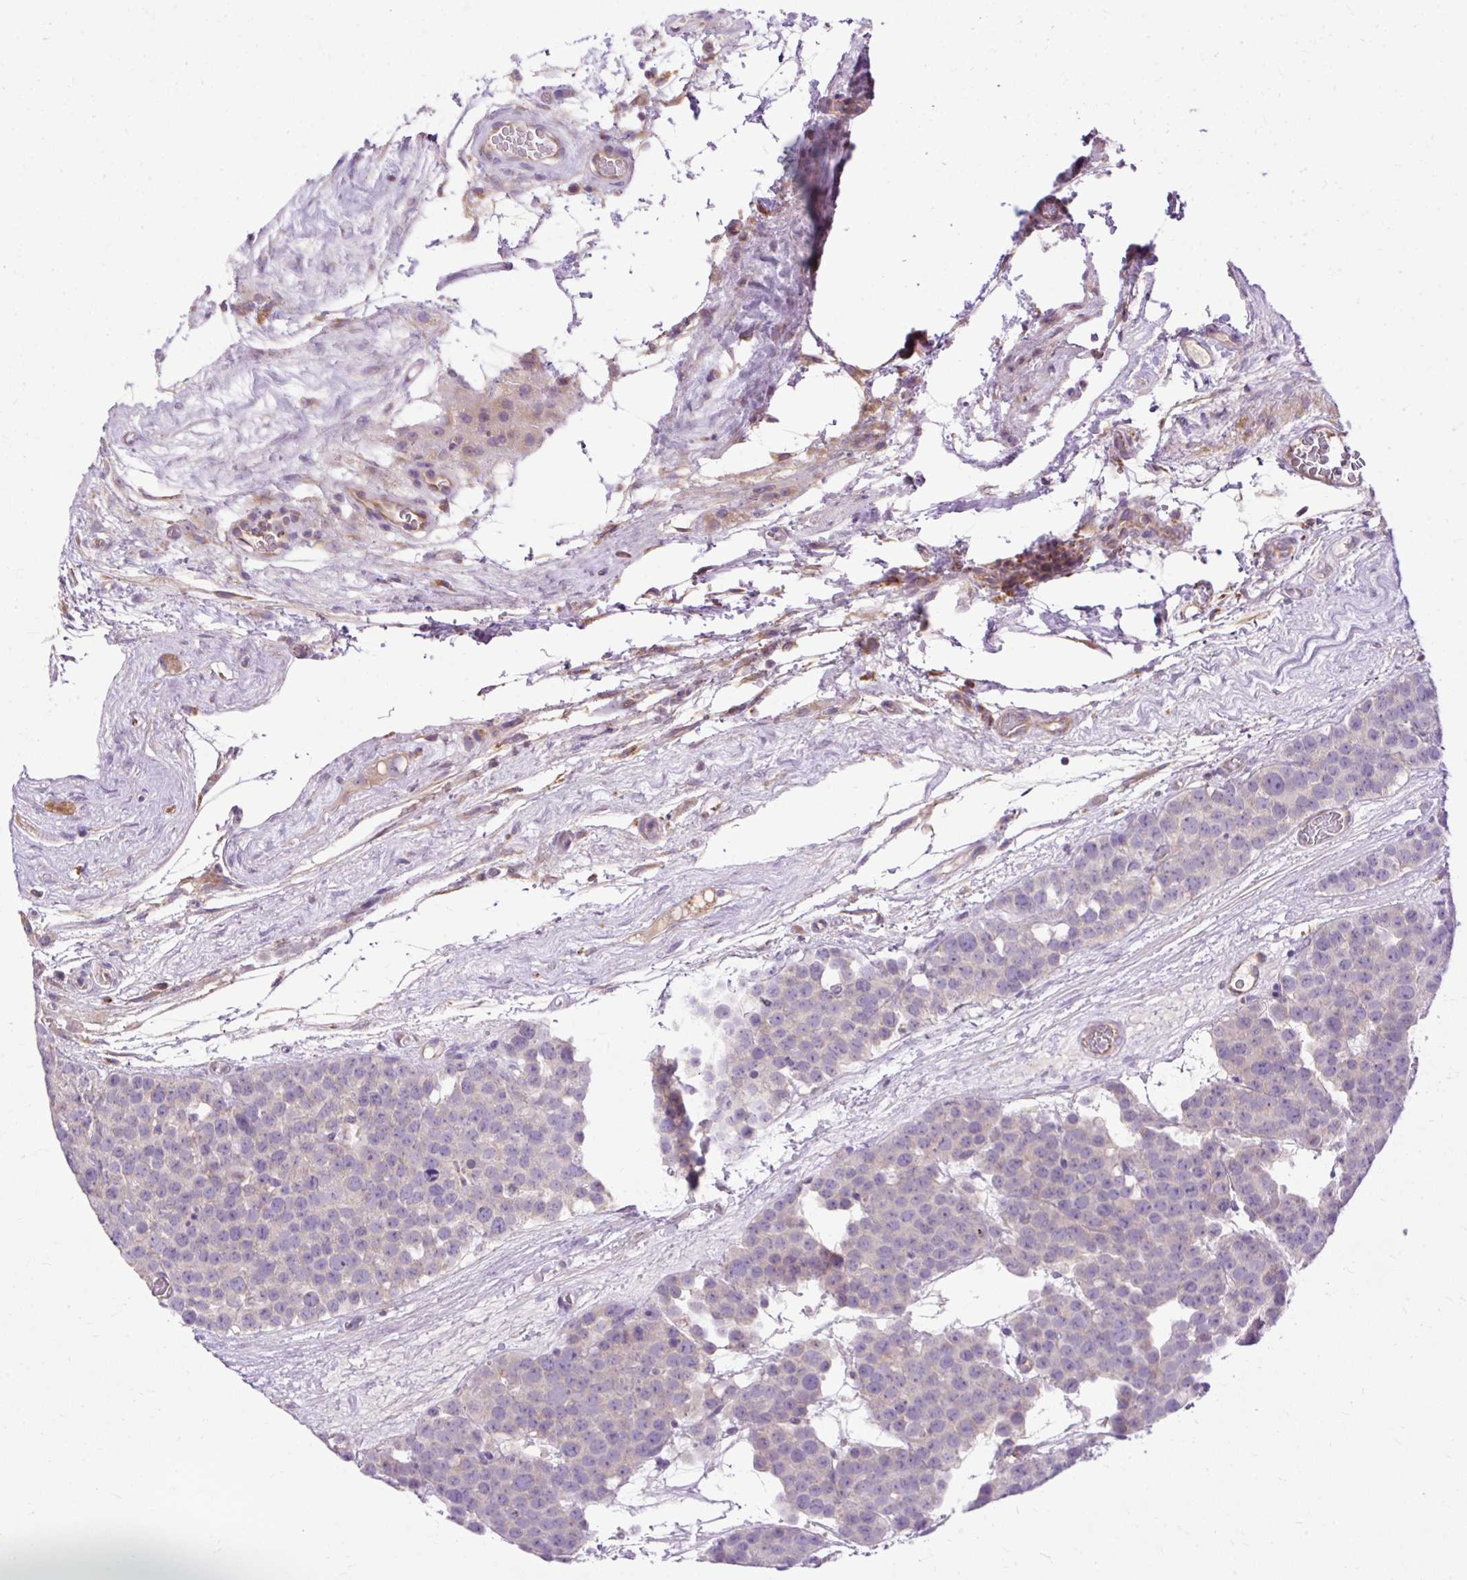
{"staining": {"intensity": "negative", "quantity": "none", "location": "none"}, "tissue": "testis cancer", "cell_type": "Tumor cells", "image_type": "cancer", "snomed": [{"axis": "morphology", "description": "Seminoma, NOS"}, {"axis": "topography", "description": "Testis"}], "caption": "High power microscopy micrograph of an immunohistochemistry micrograph of testis seminoma, revealing no significant staining in tumor cells.", "gene": "HEXB", "patient": {"sex": "male", "age": 71}}